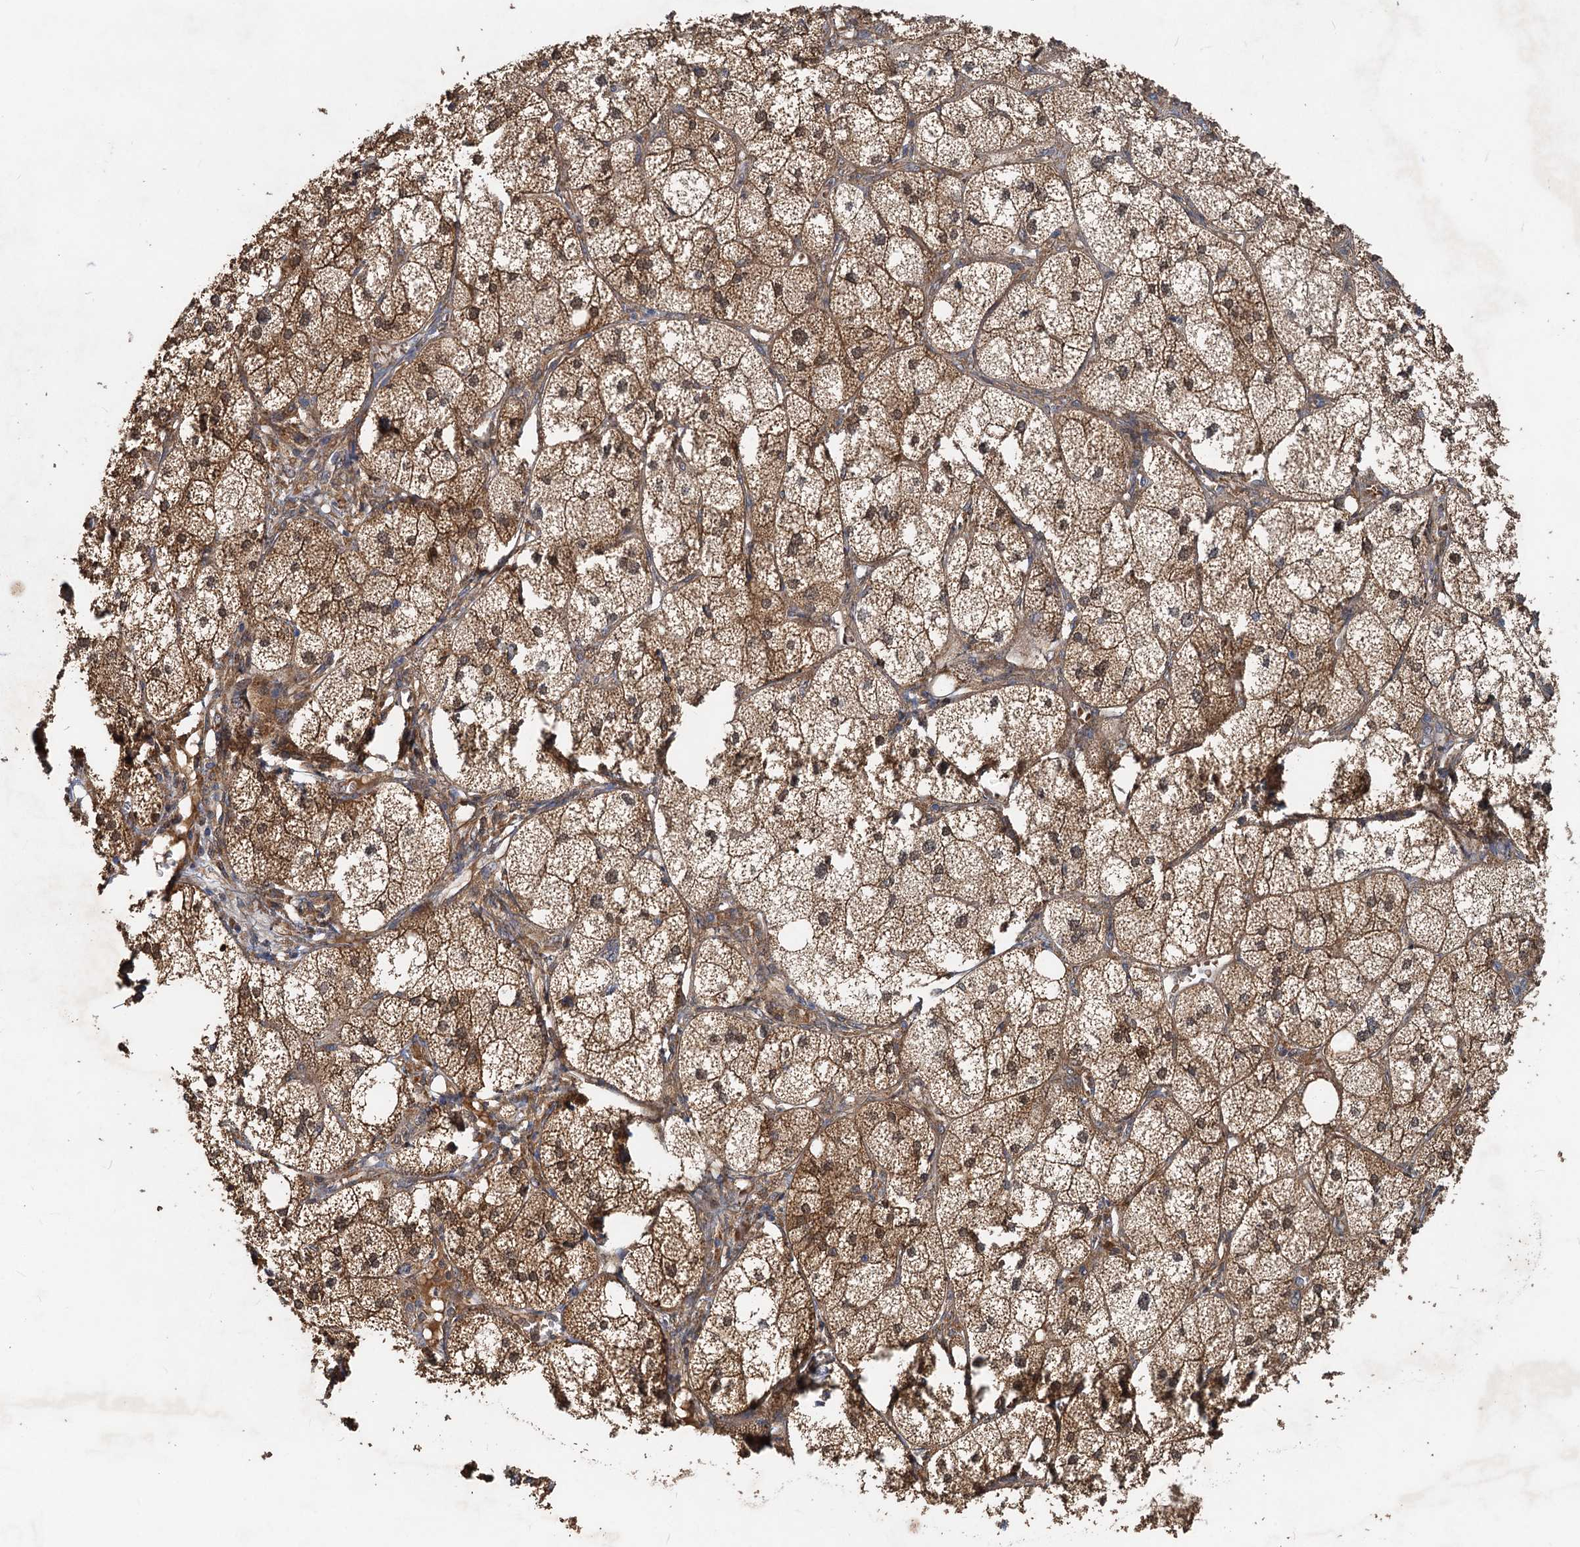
{"staining": {"intensity": "moderate", "quantity": ">75%", "location": "cytoplasmic/membranous"}, "tissue": "adrenal gland", "cell_type": "Glandular cells", "image_type": "normal", "snomed": [{"axis": "morphology", "description": "Normal tissue, NOS"}, {"axis": "topography", "description": "Adrenal gland"}], "caption": "Benign adrenal gland exhibits moderate cytoplasmic/membranous expression in about >75% of glandular cells, visualized by immunohistochemistry. The protein of interest is stained brown, and the nuclei are stained in blue (DAB (3,3'-diaminobenzidine) IHC with brightfield microscopy, high magnification).", "gene": "HYI", "patient": {"sex": "female", "age": 61}}